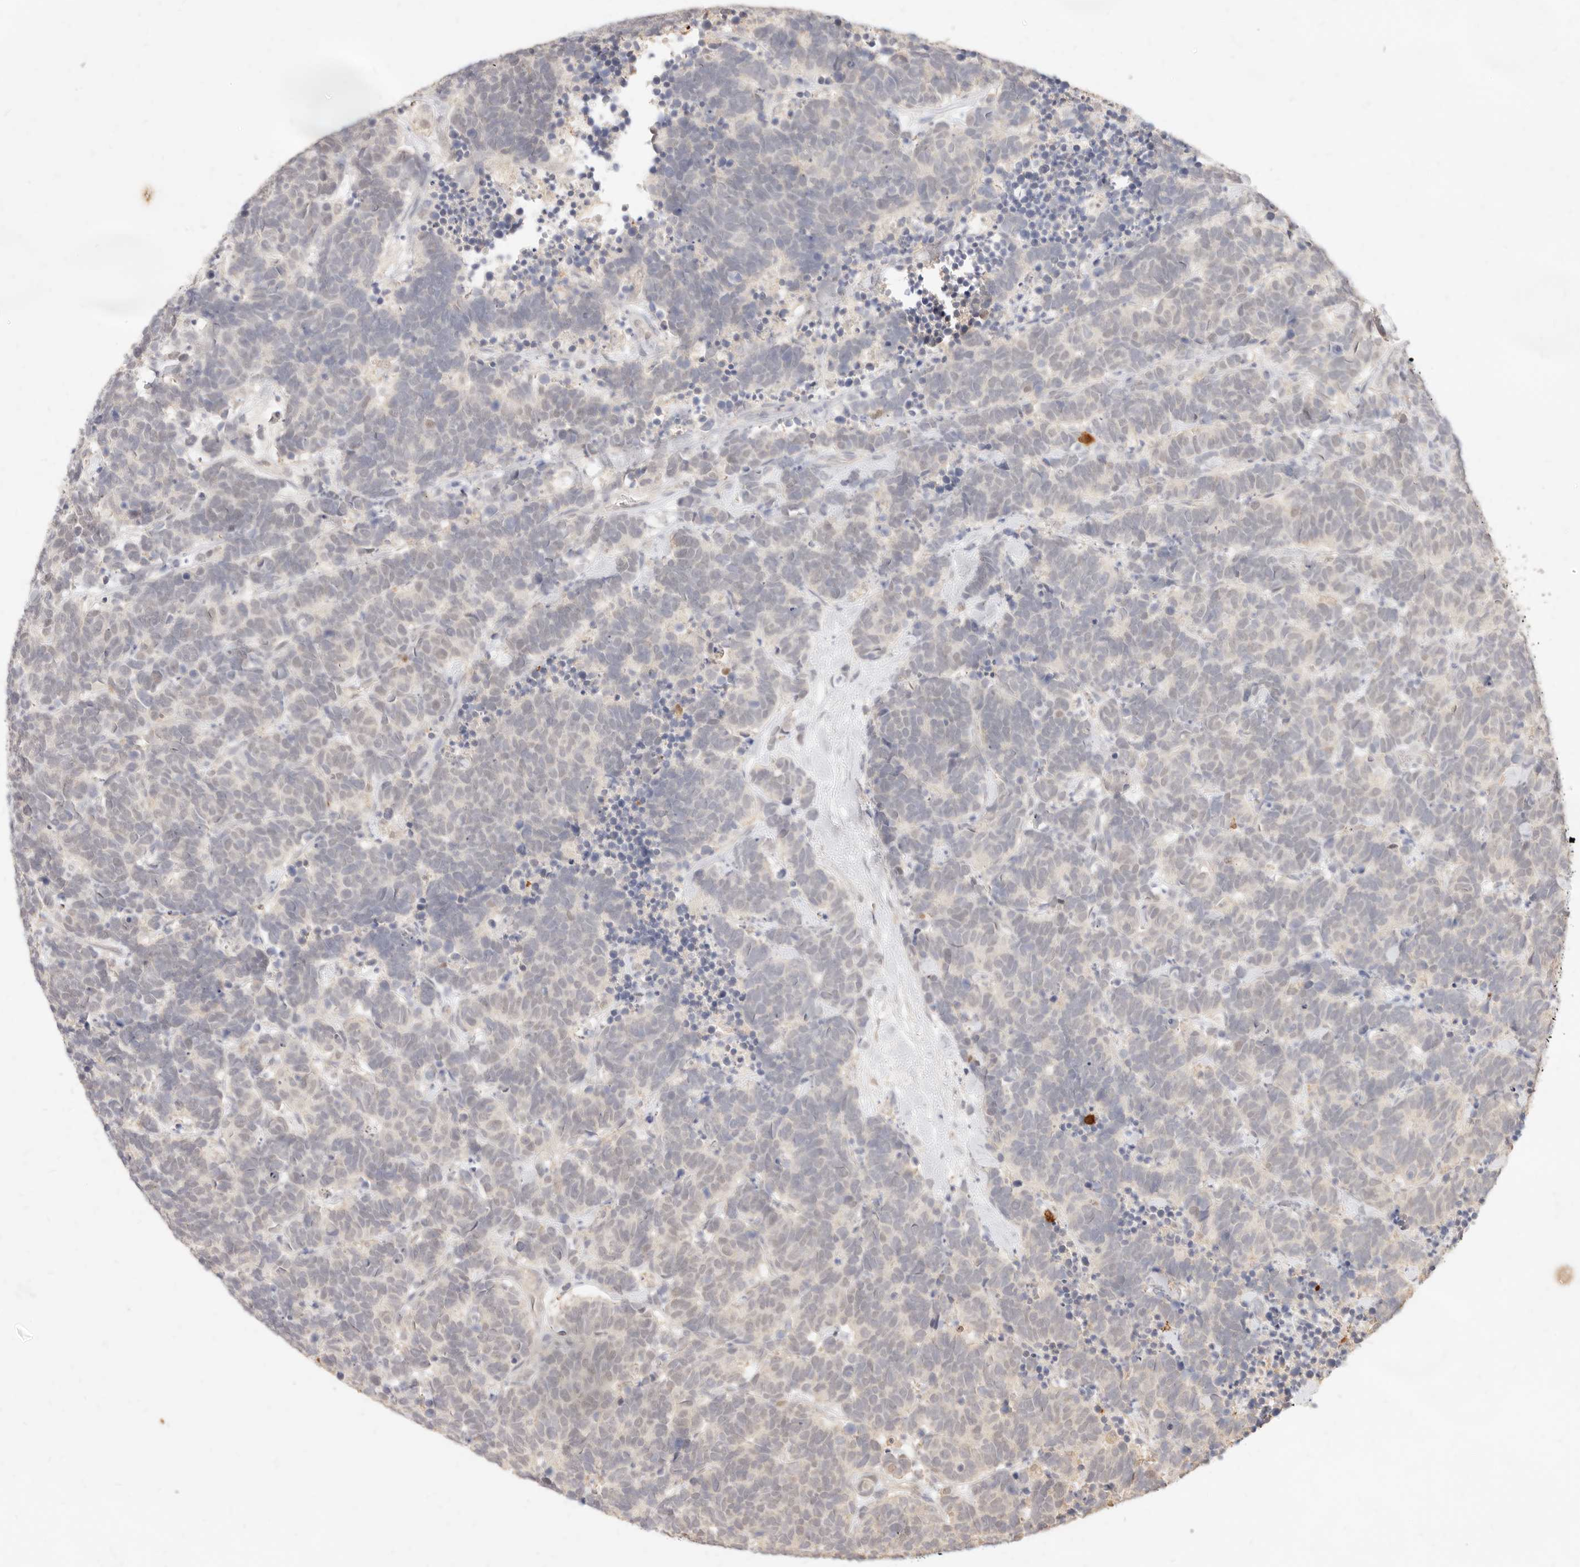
{"staining": {"intensity": "negative", "quantity": "none", "location": "none"}, "tissue": "carcinoid", "cell_type": "Tumor cells", "image_type": "cancer", "snomed": [{"axis": "morphology", "description": "Carcinoma, NOS"}, {"axis": "morphology", "description": "Carcinoid, malignant, NOS"}, {"axis": "topography", "description": "Urinary bladder"}], "caption": "Histopathology image shows no significant protein staining in tumor cells of carcinoma.", "gene": "TMTC2", "patient": {"sex": "male", "age": 57}}